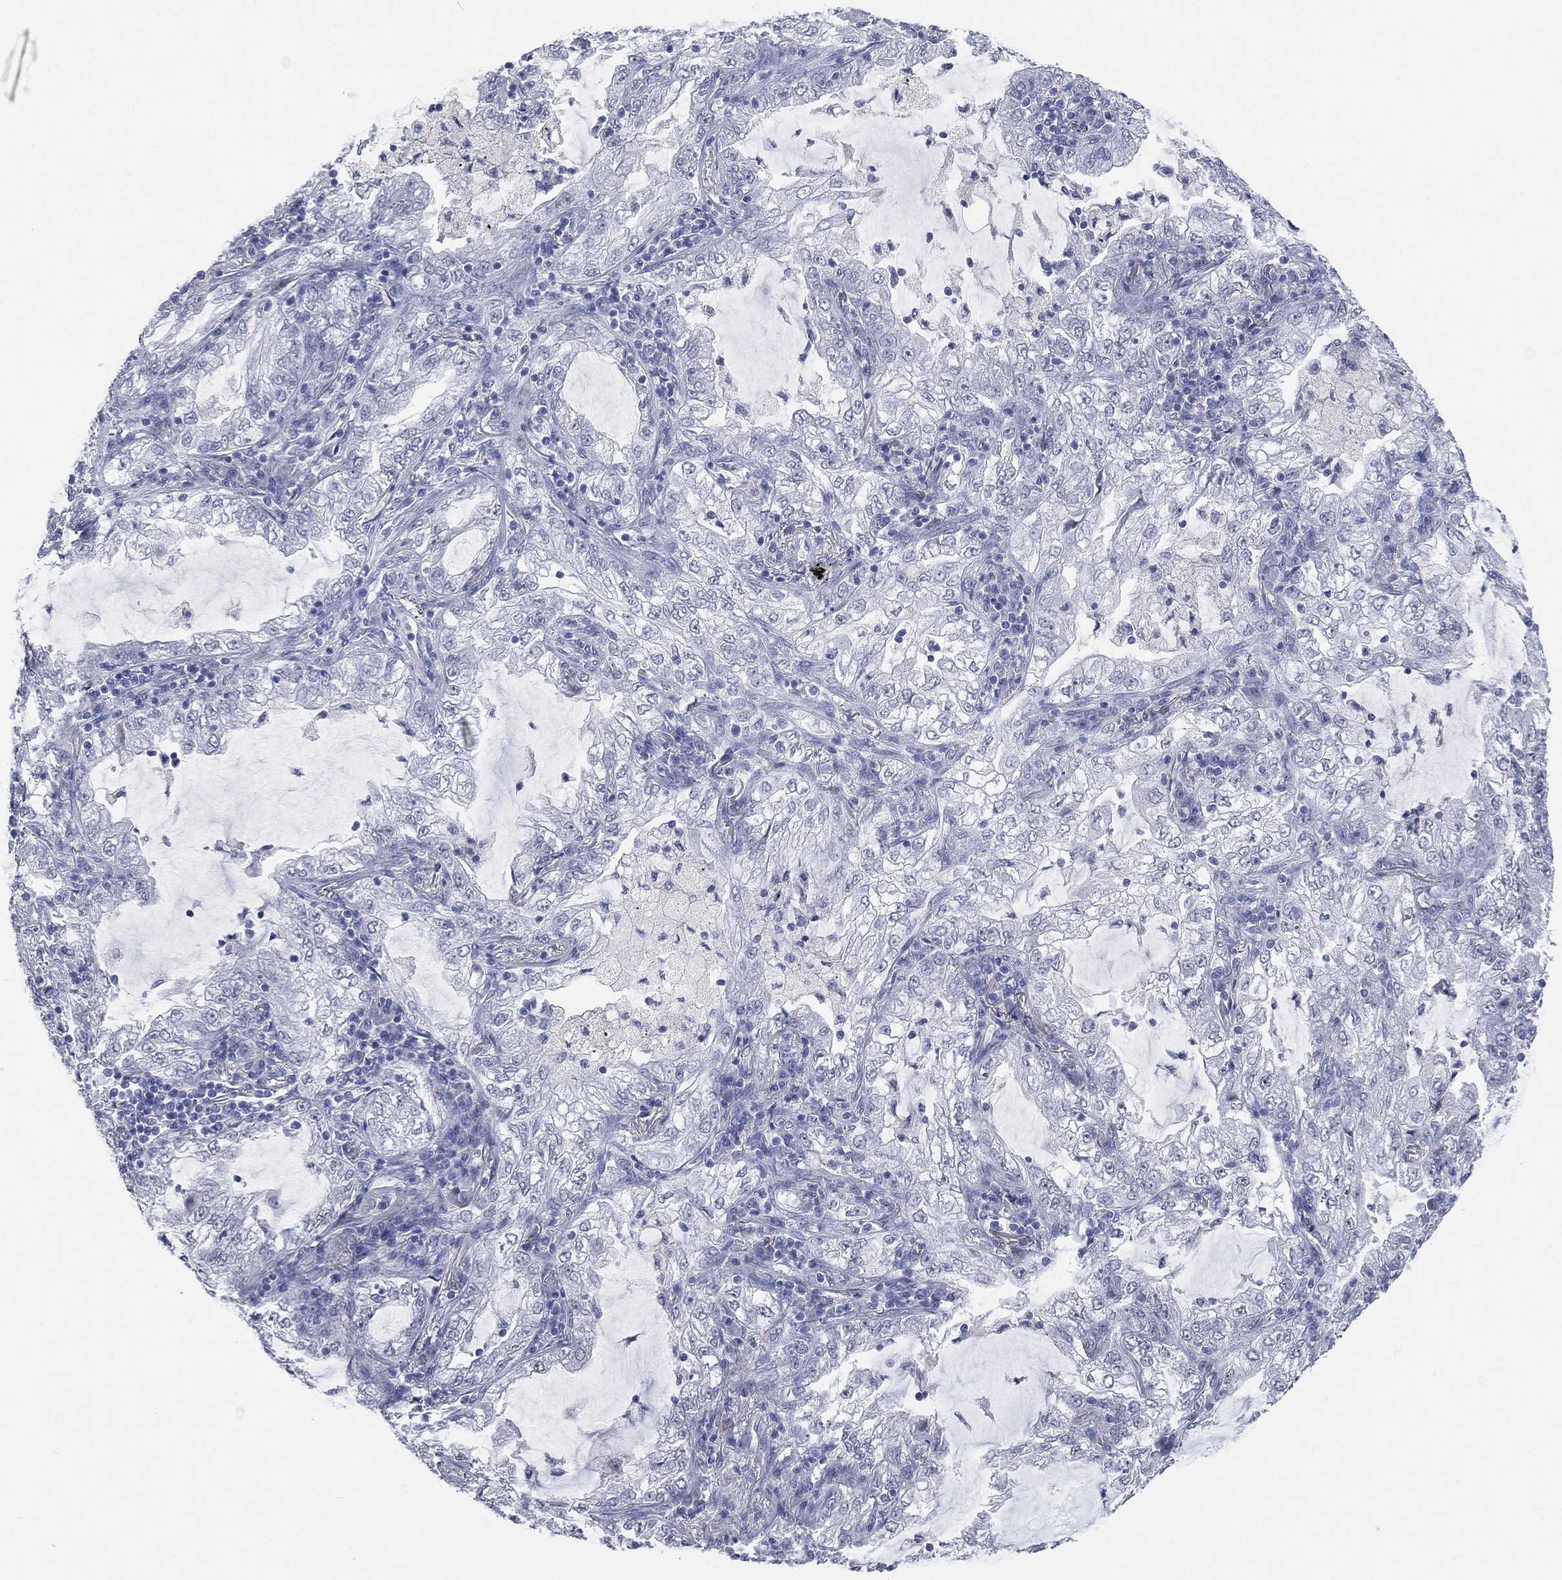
{"staining": {"intensity": "negative", "quantity": "none", "location": "none"}, "tissue": "lung cancer", "cell_type": "Tumor cells", "image_type": "cancer", "snomed": [{"axis": "morphology", "description": "Adenocarcinoma, NOS"}, {"axis": "topography", "description": "Lung"}], "caption": "Histopathology image shows no significant protein positivity in tumor cells of lung cancer.", "gene": "AKAP3", "patient": {"sex": "female", "age": 73}}